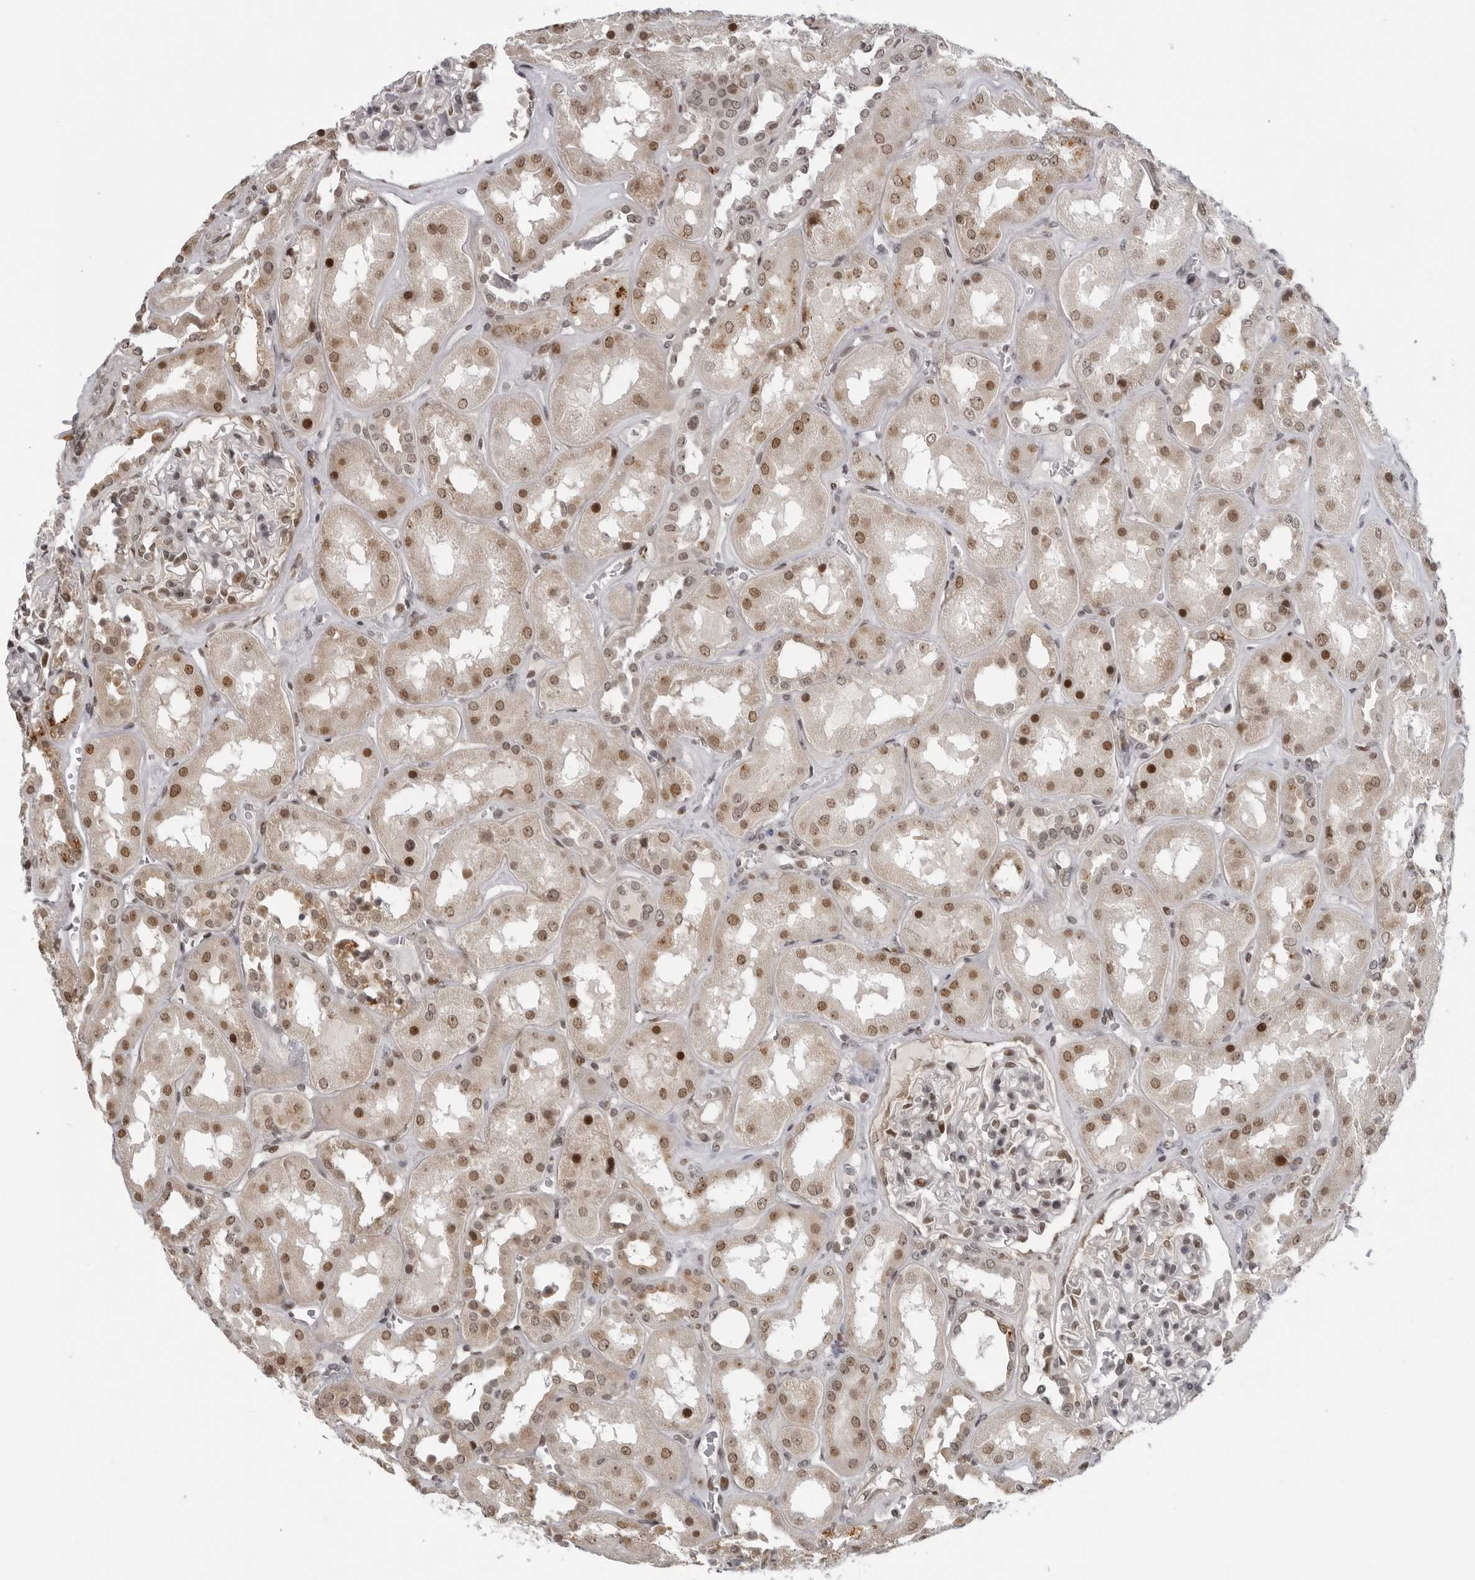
{"staining": {"intensity": "moderate", "quantity": "<25%", "location": "nuclear"}, "tissue": "kidney", "cell_type": "Cells in glomeruli", "image_type": "normal", "snomed": [{"axis": "morphology", "description": "Normal tissue, NOS"}, {"axis": "topography", "description": "Kidney"}], "caption": "Moderate nuclear staining is appreciated in approximately <25% of cells in glomeruli in normal kidney.", "gene": "MAF", "patient": {"sex": "male", "age": 70}}